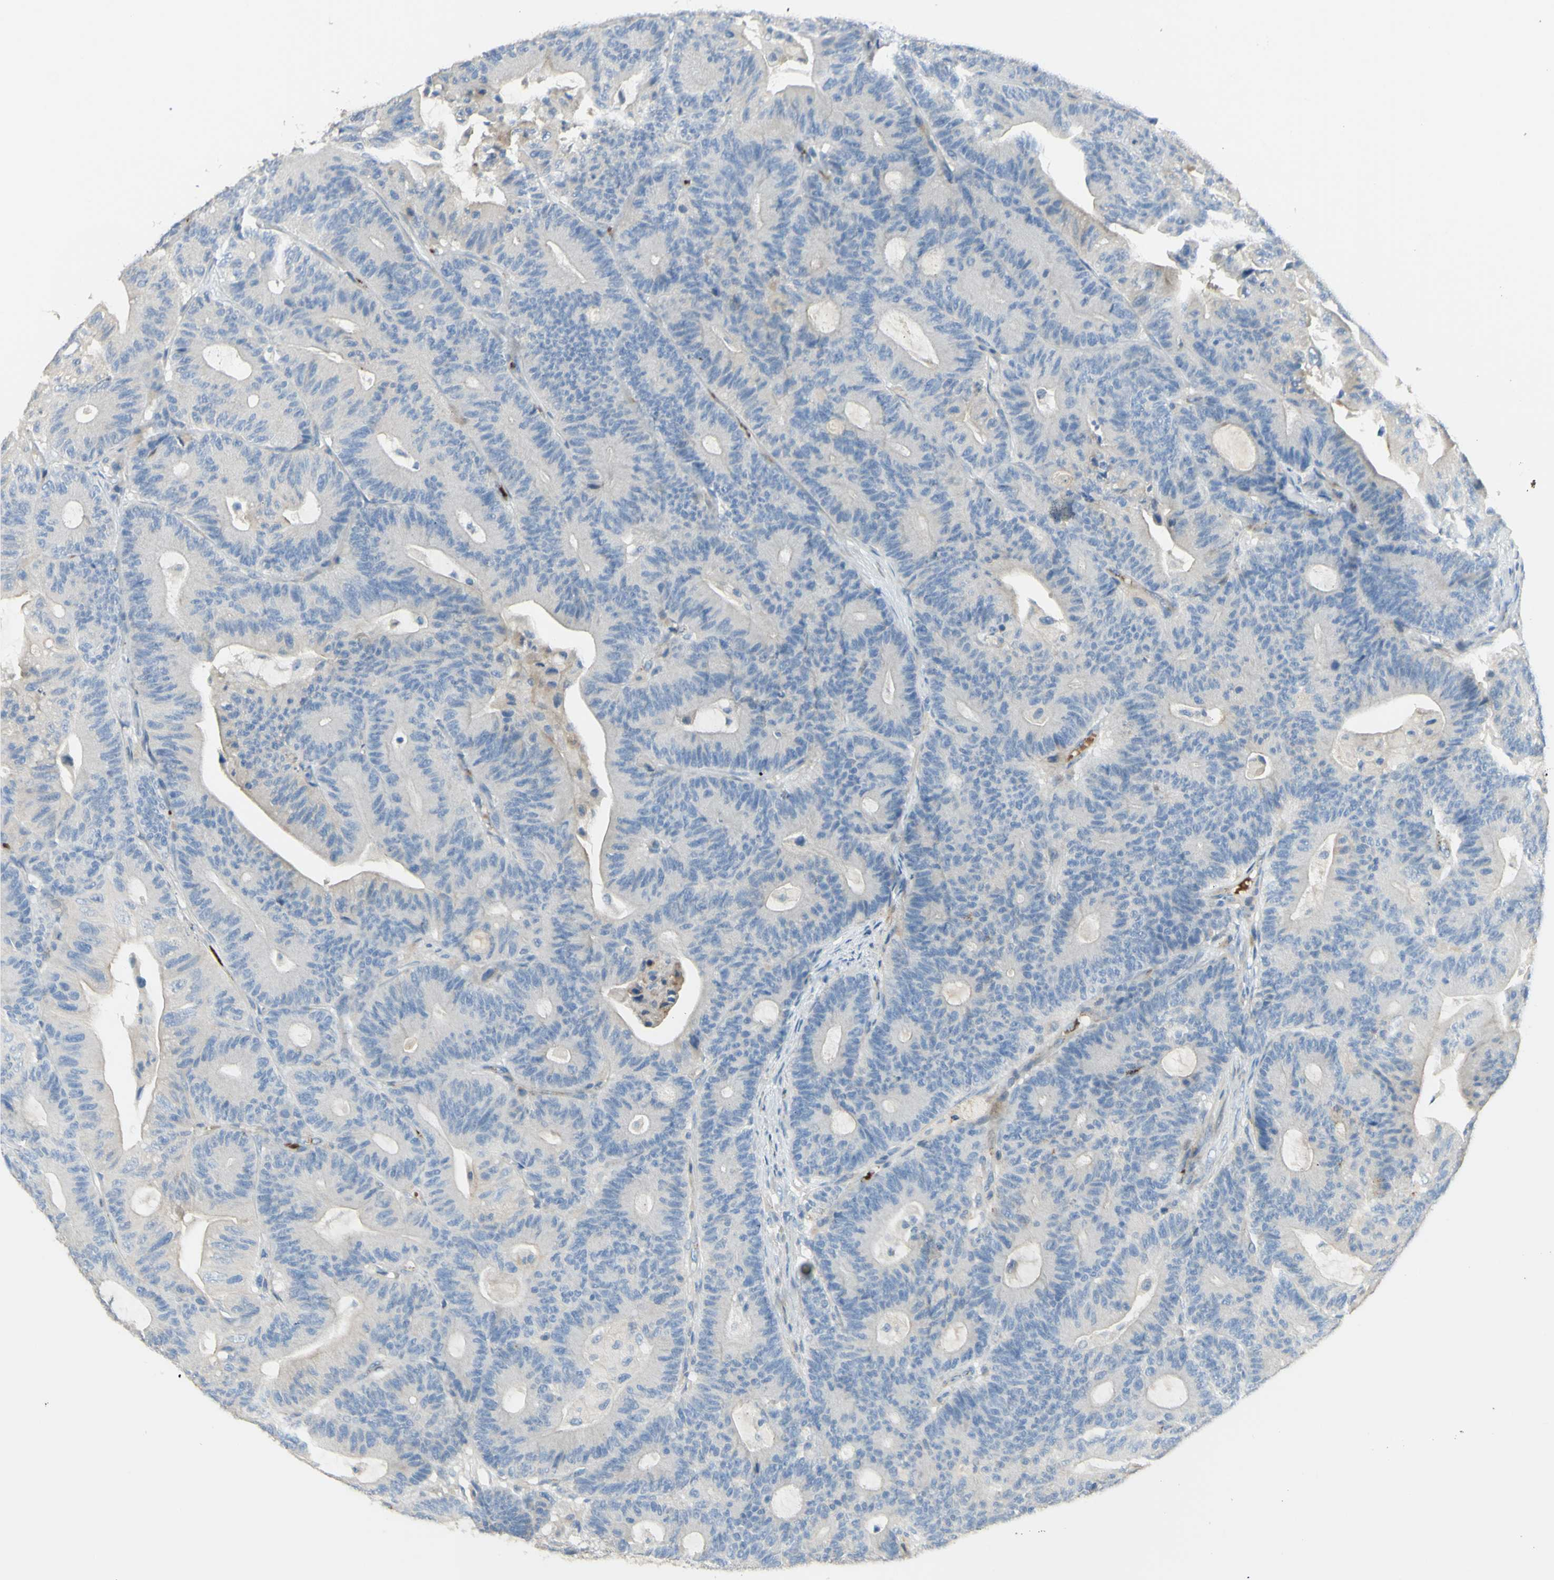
{"staining": {"intensity": "negative", "quantity": "none", "location": "none"}, "tissue": "colorectal cancer", "cell_type": "Tumor cells", "image_type": "cancer", "snomed": [{"axis": "morphology", "description": "Adenocarcinoma, NOS"}, {"axis": "topography", "description": "Colon"}], "caption": "Colorectal cancer (adenocarcinoma) stained for a protein using IHC exhibits no positivity tumor cells.", "gene": "GAN", "patient": {"sex": "female", "age": 84}}